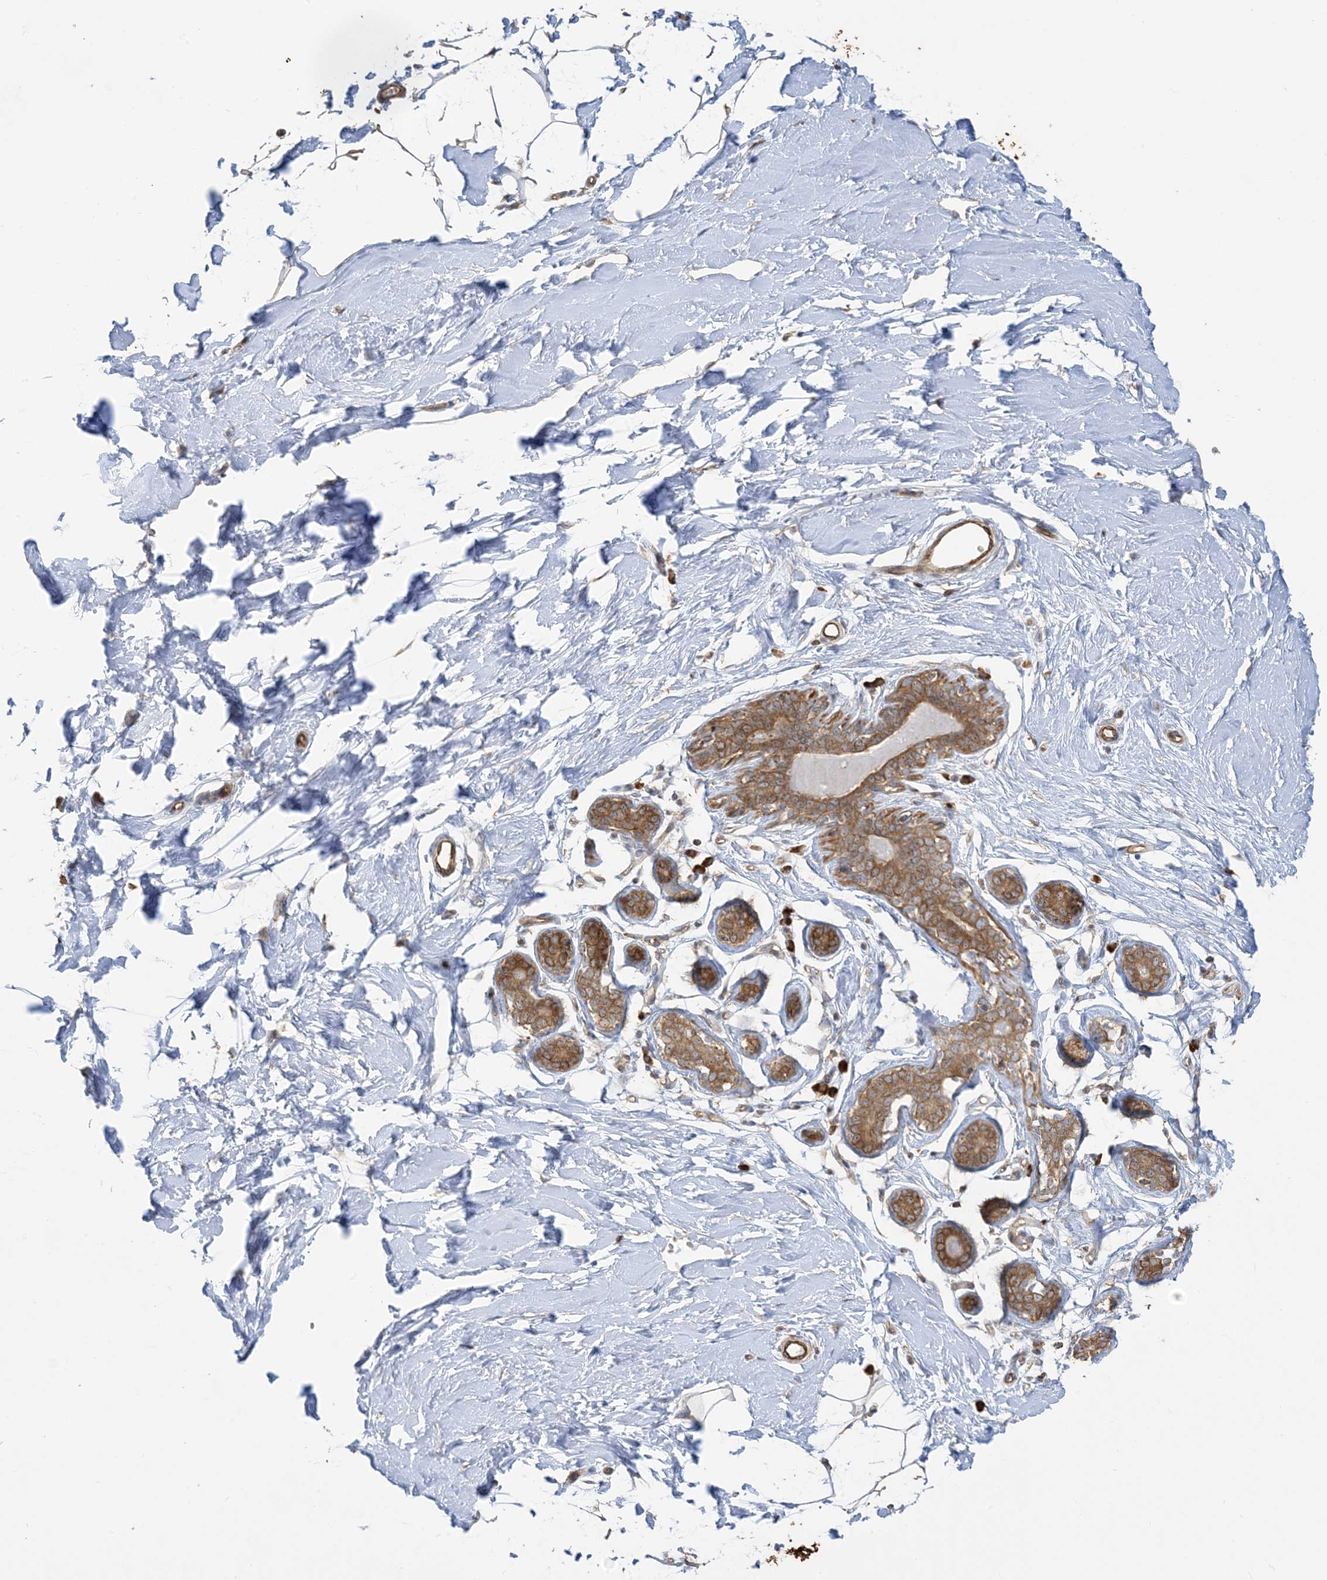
{"staining": {"intensity": "moderate", "quantity": "25%-75%", "location": "cytoplasmic/membranous"}, "tissue": "adipose tissue", "cell_type": "Adipocytes", "image_type": "normal", "snomed": [{"axis": "morphology", "description": "Normal tissue, NOS"}, {"axis": "topography", "description": "Breast"}], "caption": "A medium amount of moderate cytoplasmic/membranous staining is present in about 25%-75% of adipocytes in benign adipose tissue.", "gene": "SRP72", "patient": {"sex": "female", "age": 23}}